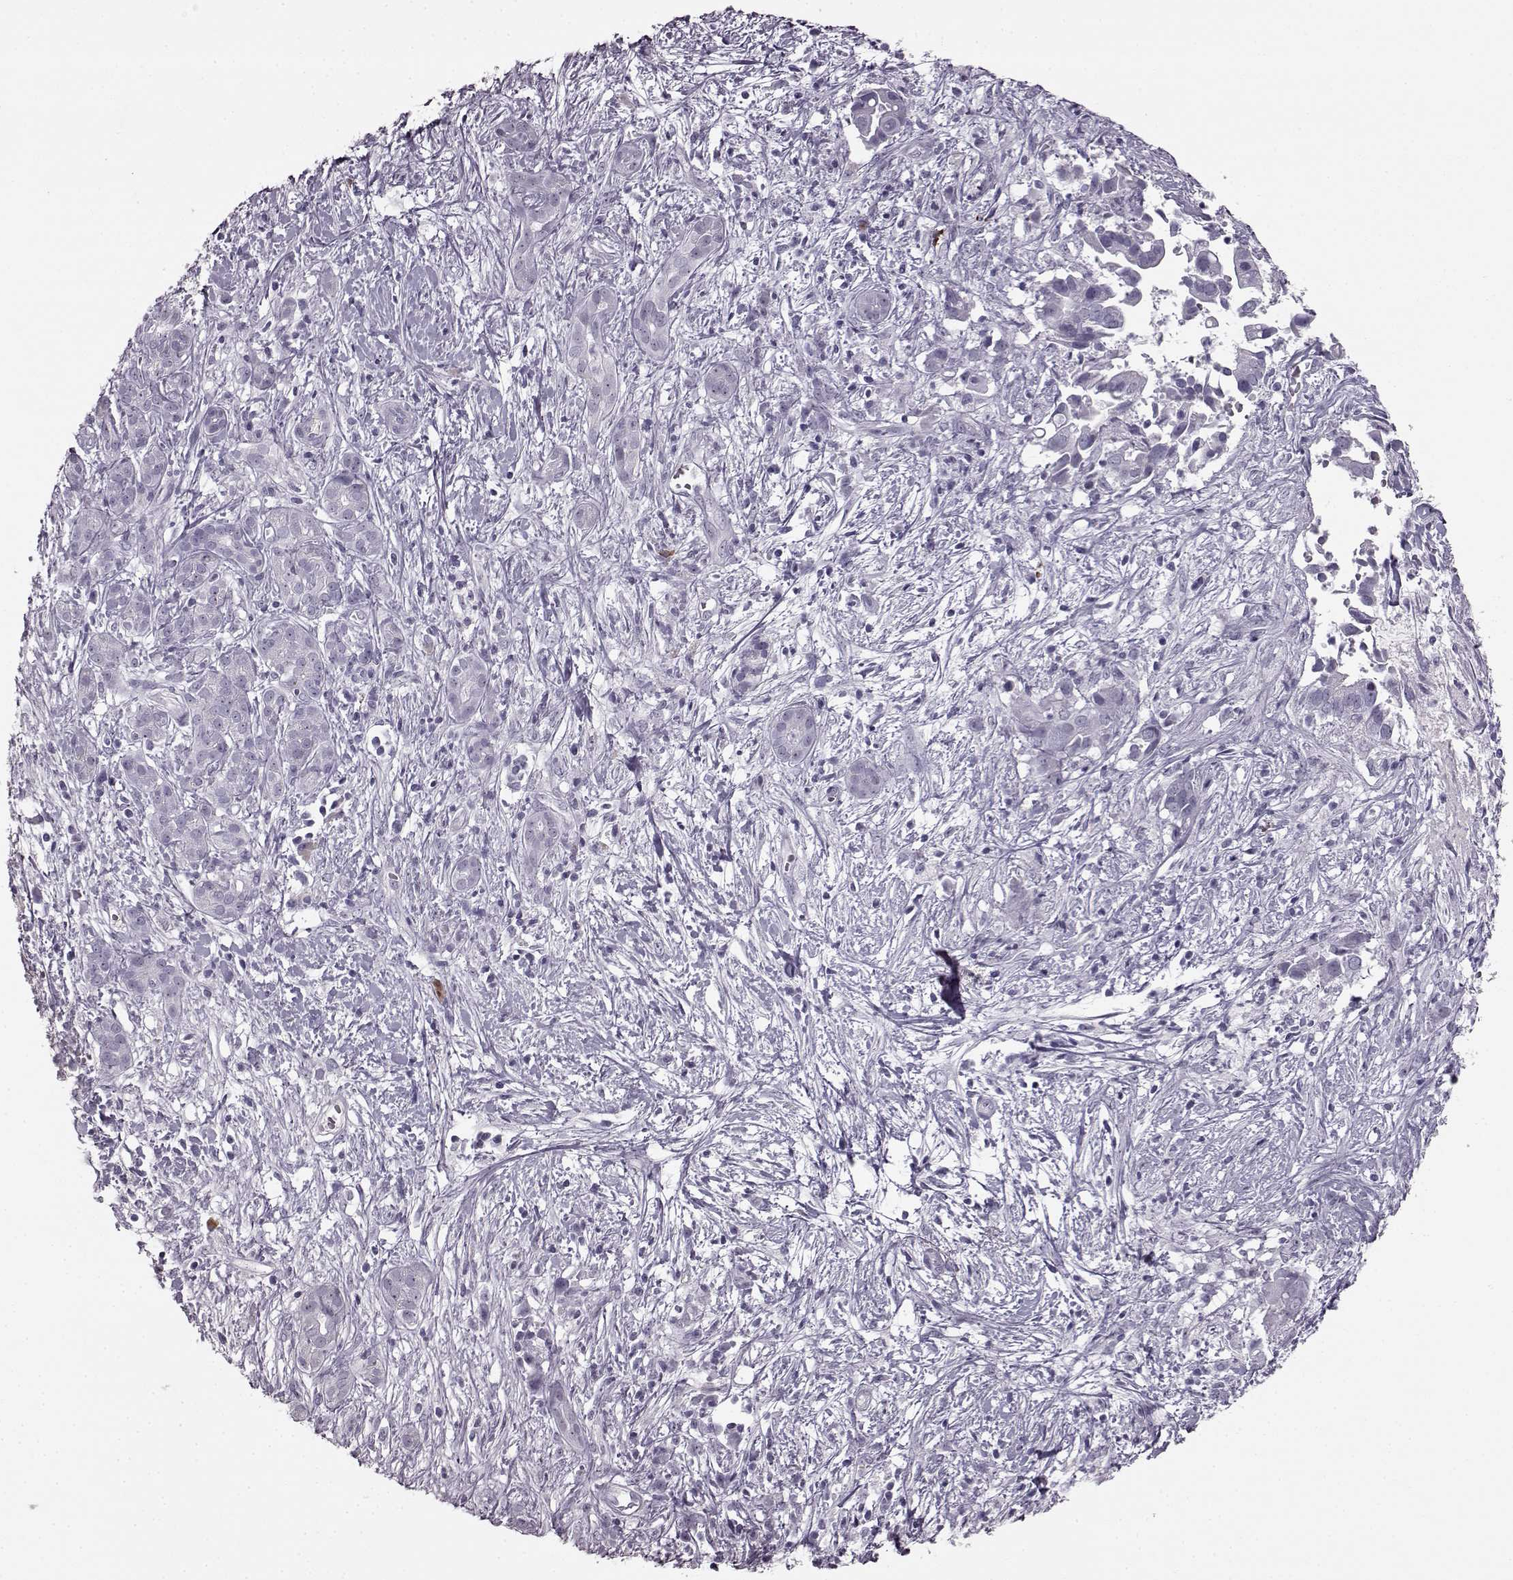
{"staining": {"intensity": "negative", "quantity": "none", "location": "none"}, "tissue": "pancreatic cancer", "cell_type": "Tumor cells", "image_type": "cancer", "snomed": [{"axis": "morphology", "description": "Adenocarcinoma, NOS"}, {"axis": "topography", "description": "Pancreas"}], "caption": "Protein analysis of pancreatic adenocarcinoma reveals no significant positivity in tumor cells.", "gene": "PRPH2", "patient": {"sex": "male", "age": 61}}